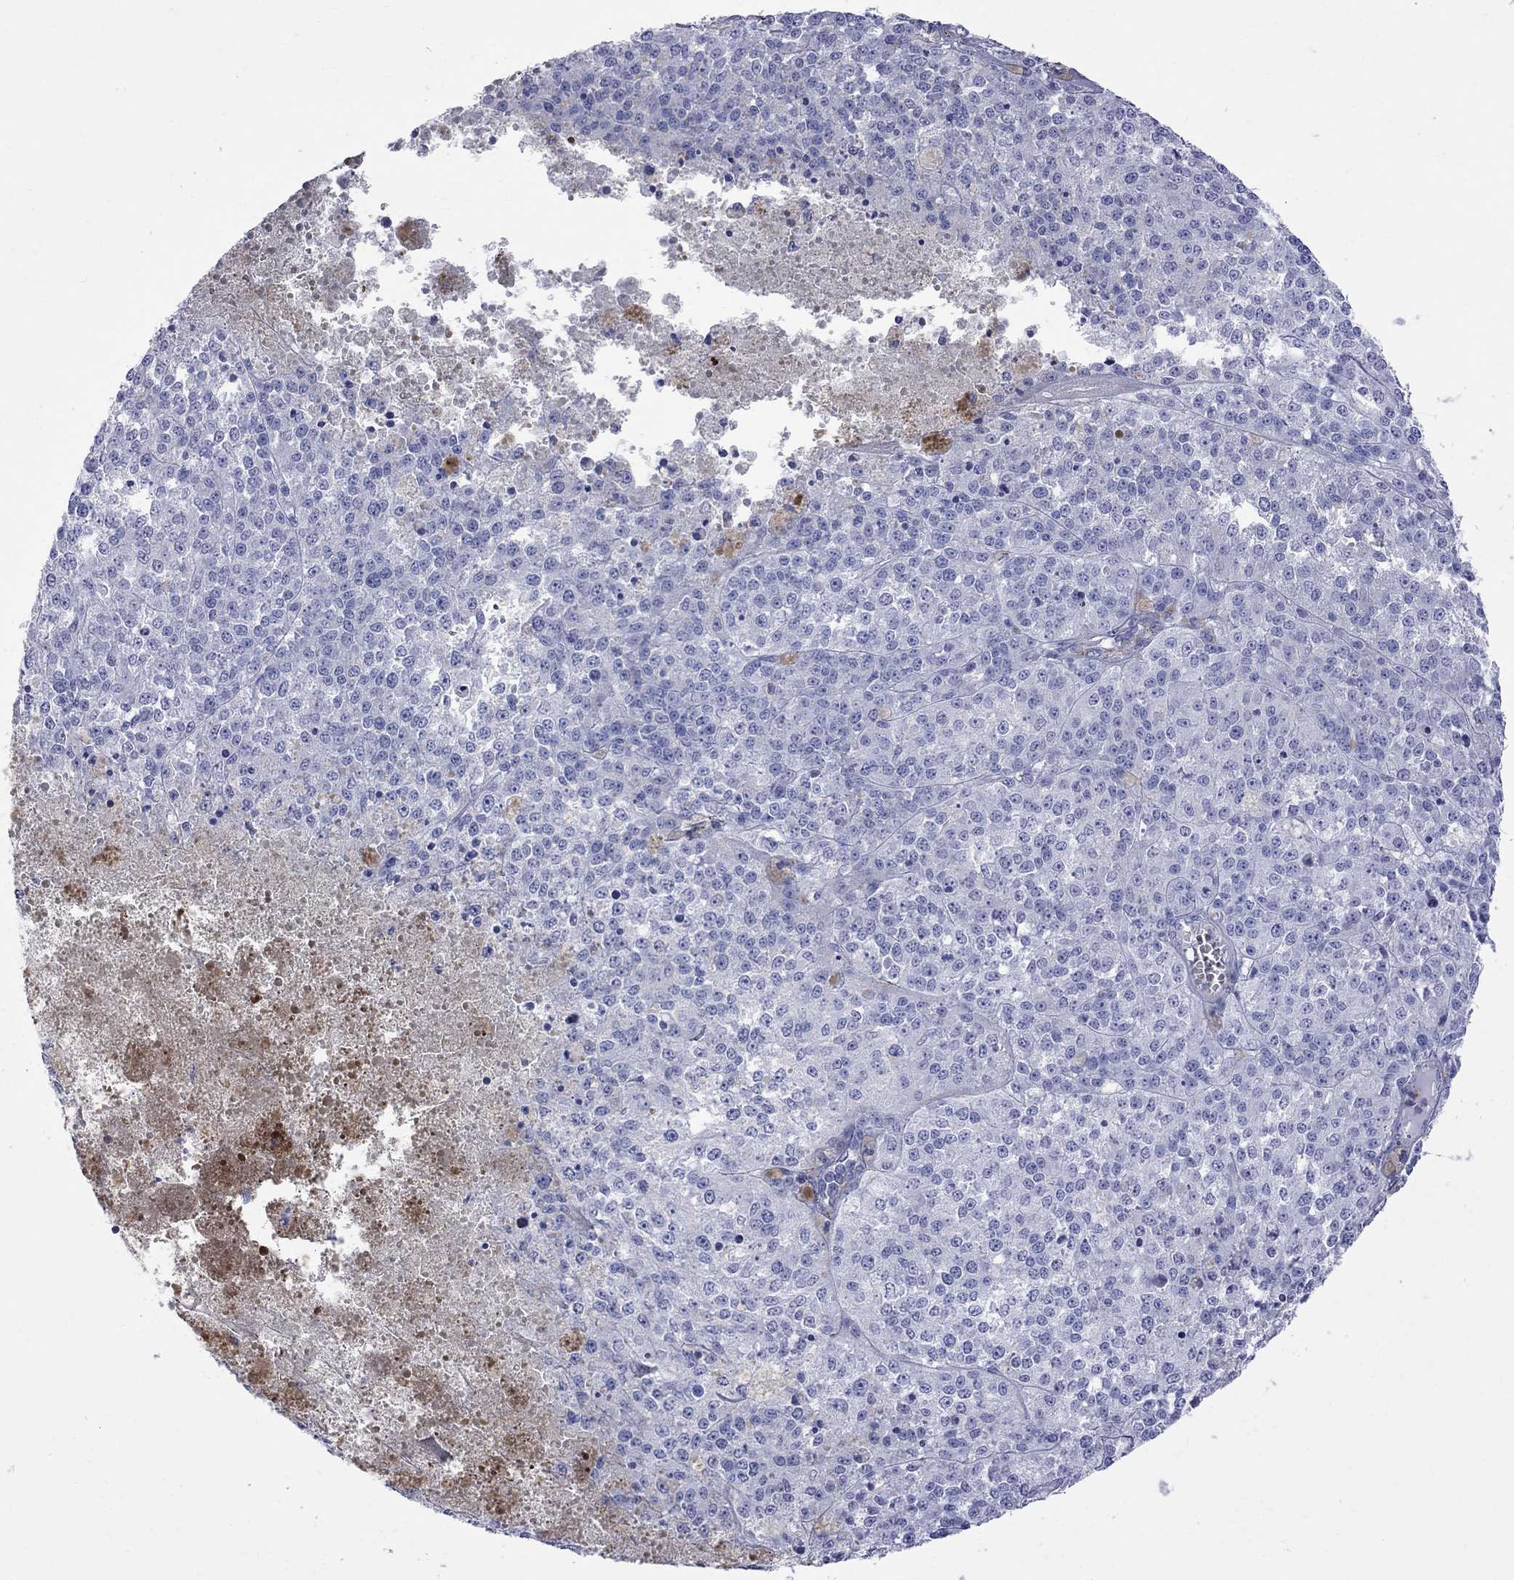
{"staining": {"intensity": "negative", "quantity": "none", "location": "none"}, "tissue": "melanoma", "cell_type": "Tumor cells", "image_type": "cancer", "snomed": [{"axis": "morphology", "description": "Malignant melanoma, Metastatic site"}, {"axis": "topography", "description": "Lymph node"}], "caption": "This is a histopathology image of immunohistochemistry (IHC) staining of malignant melanoma (metastatic site), which shows no positivity in tumor cells.", "gene": "S100A3", "patient": {"sex": "female", "age": 64}}